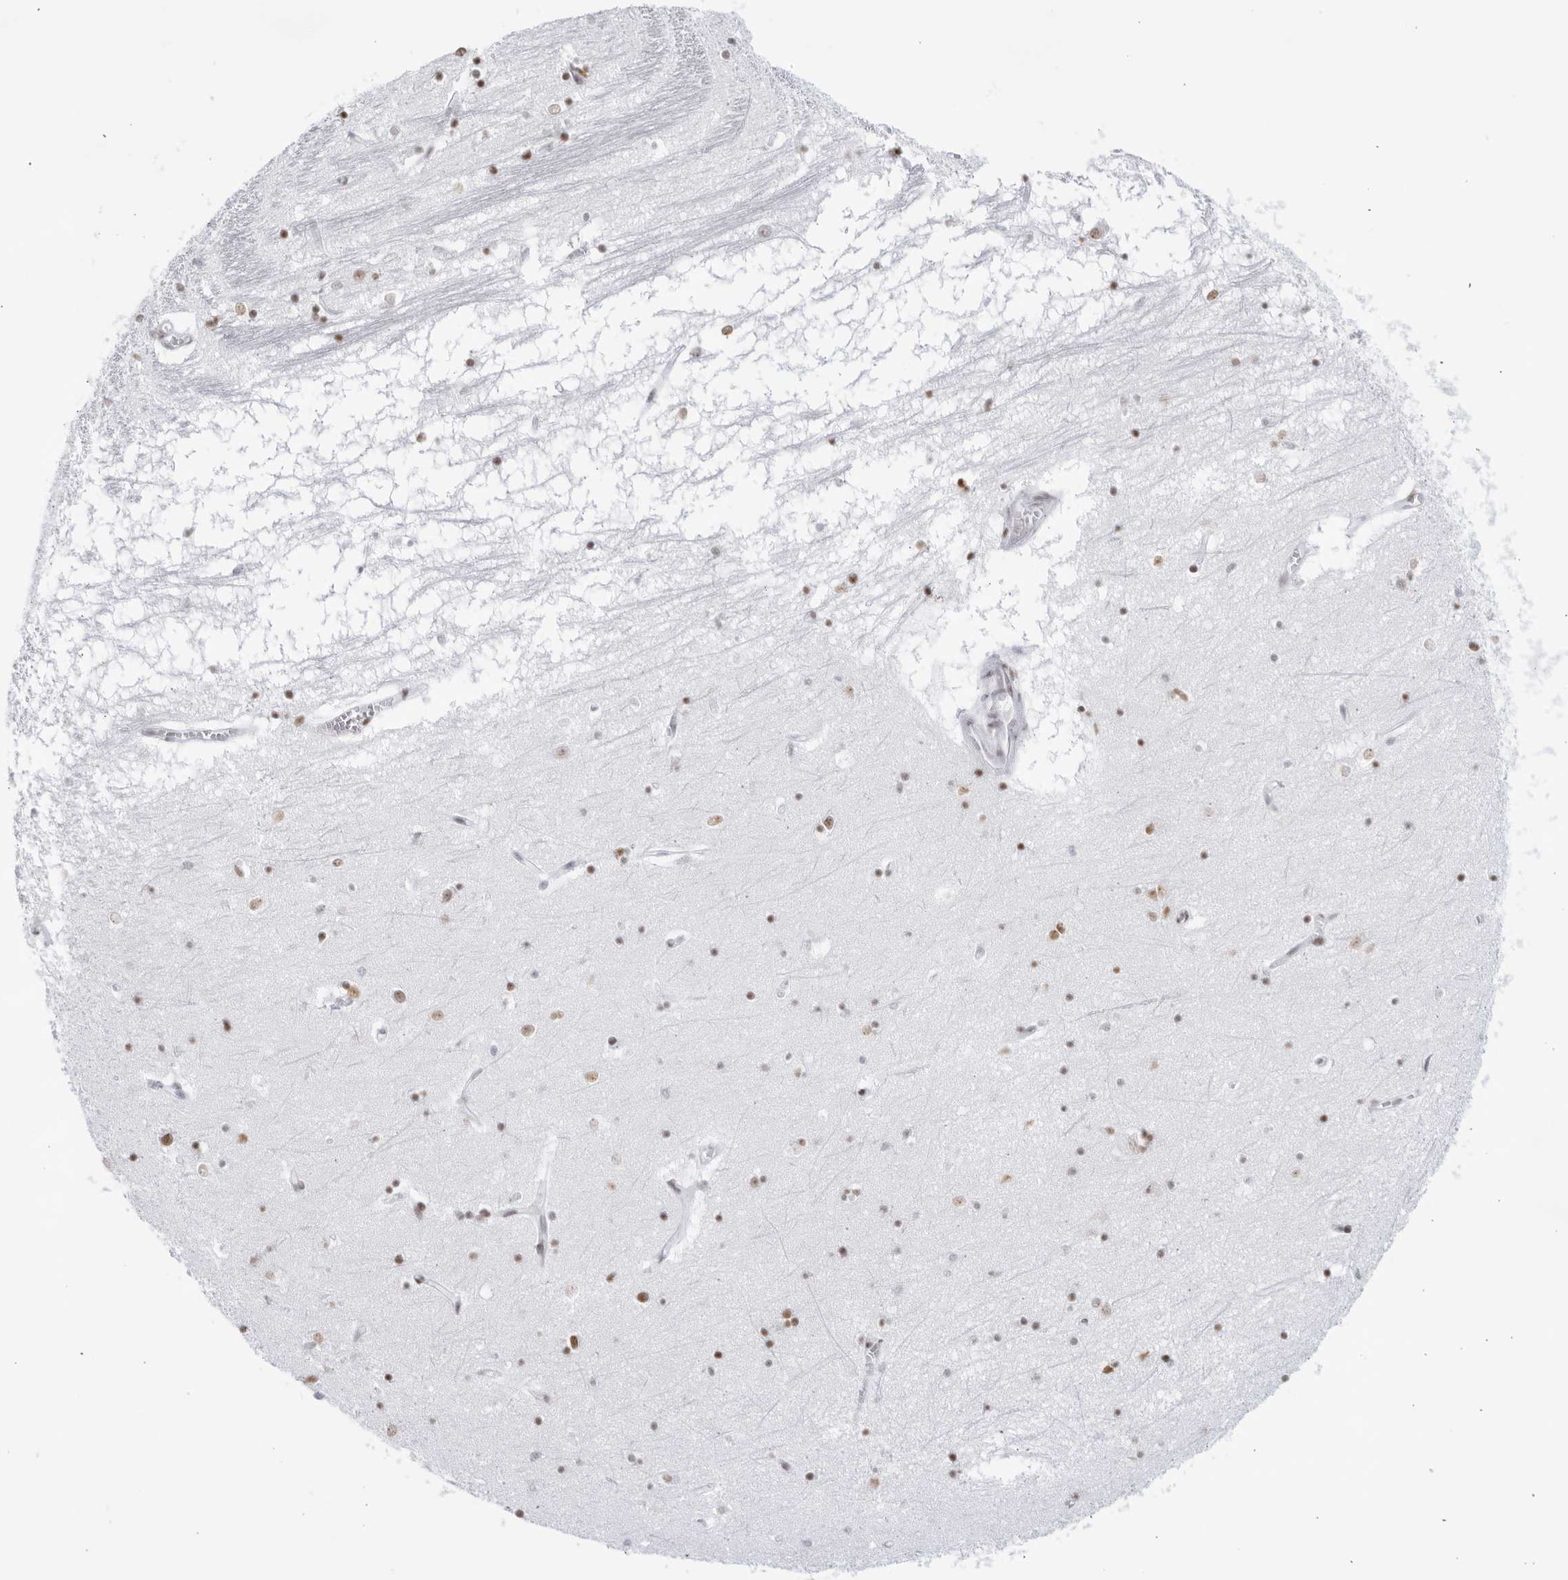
{"staining": {"intensity": "moderate", "quantity": ">75%", "location": "nuclear"}, "tissue": "hippocampus", "cell_type": "Glial cells", "image_type": "normal", "snomed": [{"axis": "morphology", "description": "Normal tissue, NOS"}, {"axis": "topography", "description": "Hippocampus"}], "caption": "Protein positivity by immunohistochemistry (IHC) demonstrates moderate nuclear staining in approximately >75% of glial cells in unremarkable hippocampus. Nuclei are stained in blue.", "gene": "HP1BP3", "patient": {"sex": "male", "age": 70}}